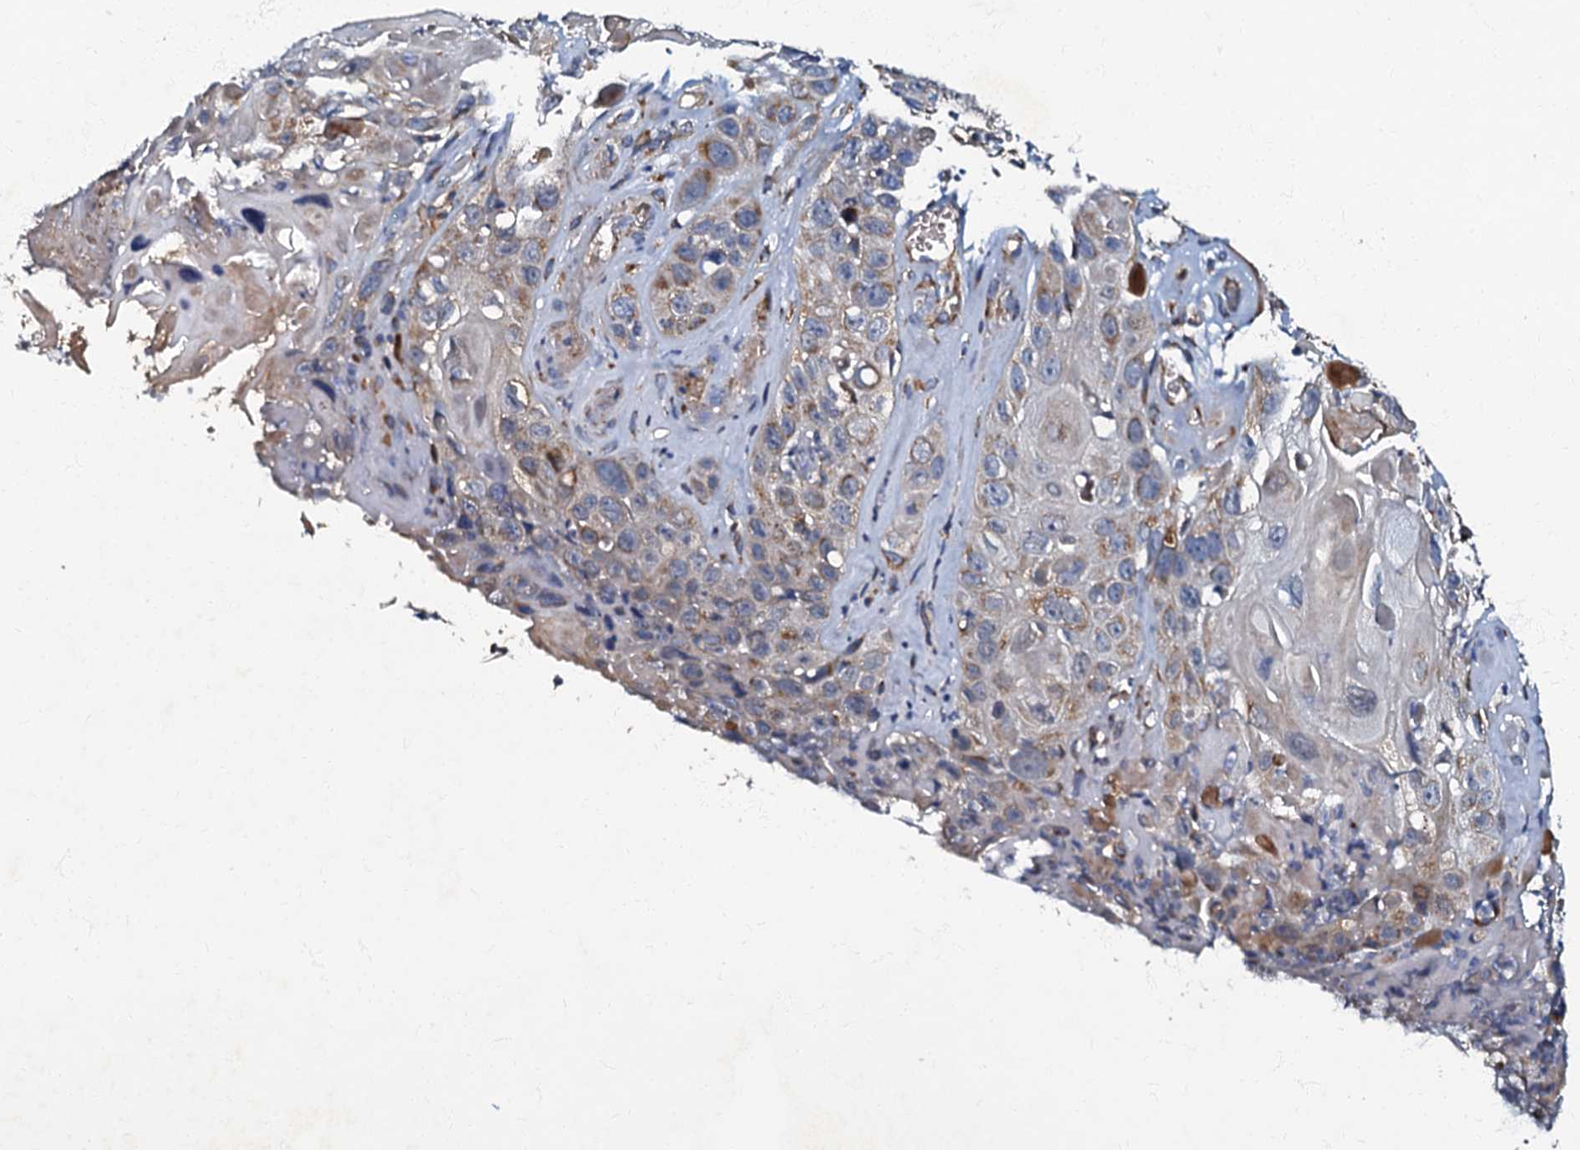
{"staining": {"intensity": "weak", "quantity": "25%-75%", "location": "cytoplasmic/membranous"}, "tissue": "skin cancer", "cell_type": "Tumor cells", "image_type": "cancer", "snomed": [{"axis": "morphology", "description": "Squamous cell carcinoma, NOS"}, {"axis": "topography", "description": "Skin"}], "caption": "Tumor cells display weak cytoplasmic/membranous staining in about 25%-75% of cells in squamous cell carcinoma (skin).", "gene": "NDUFA12", "patient": {"sex": "male", "age": 55}}